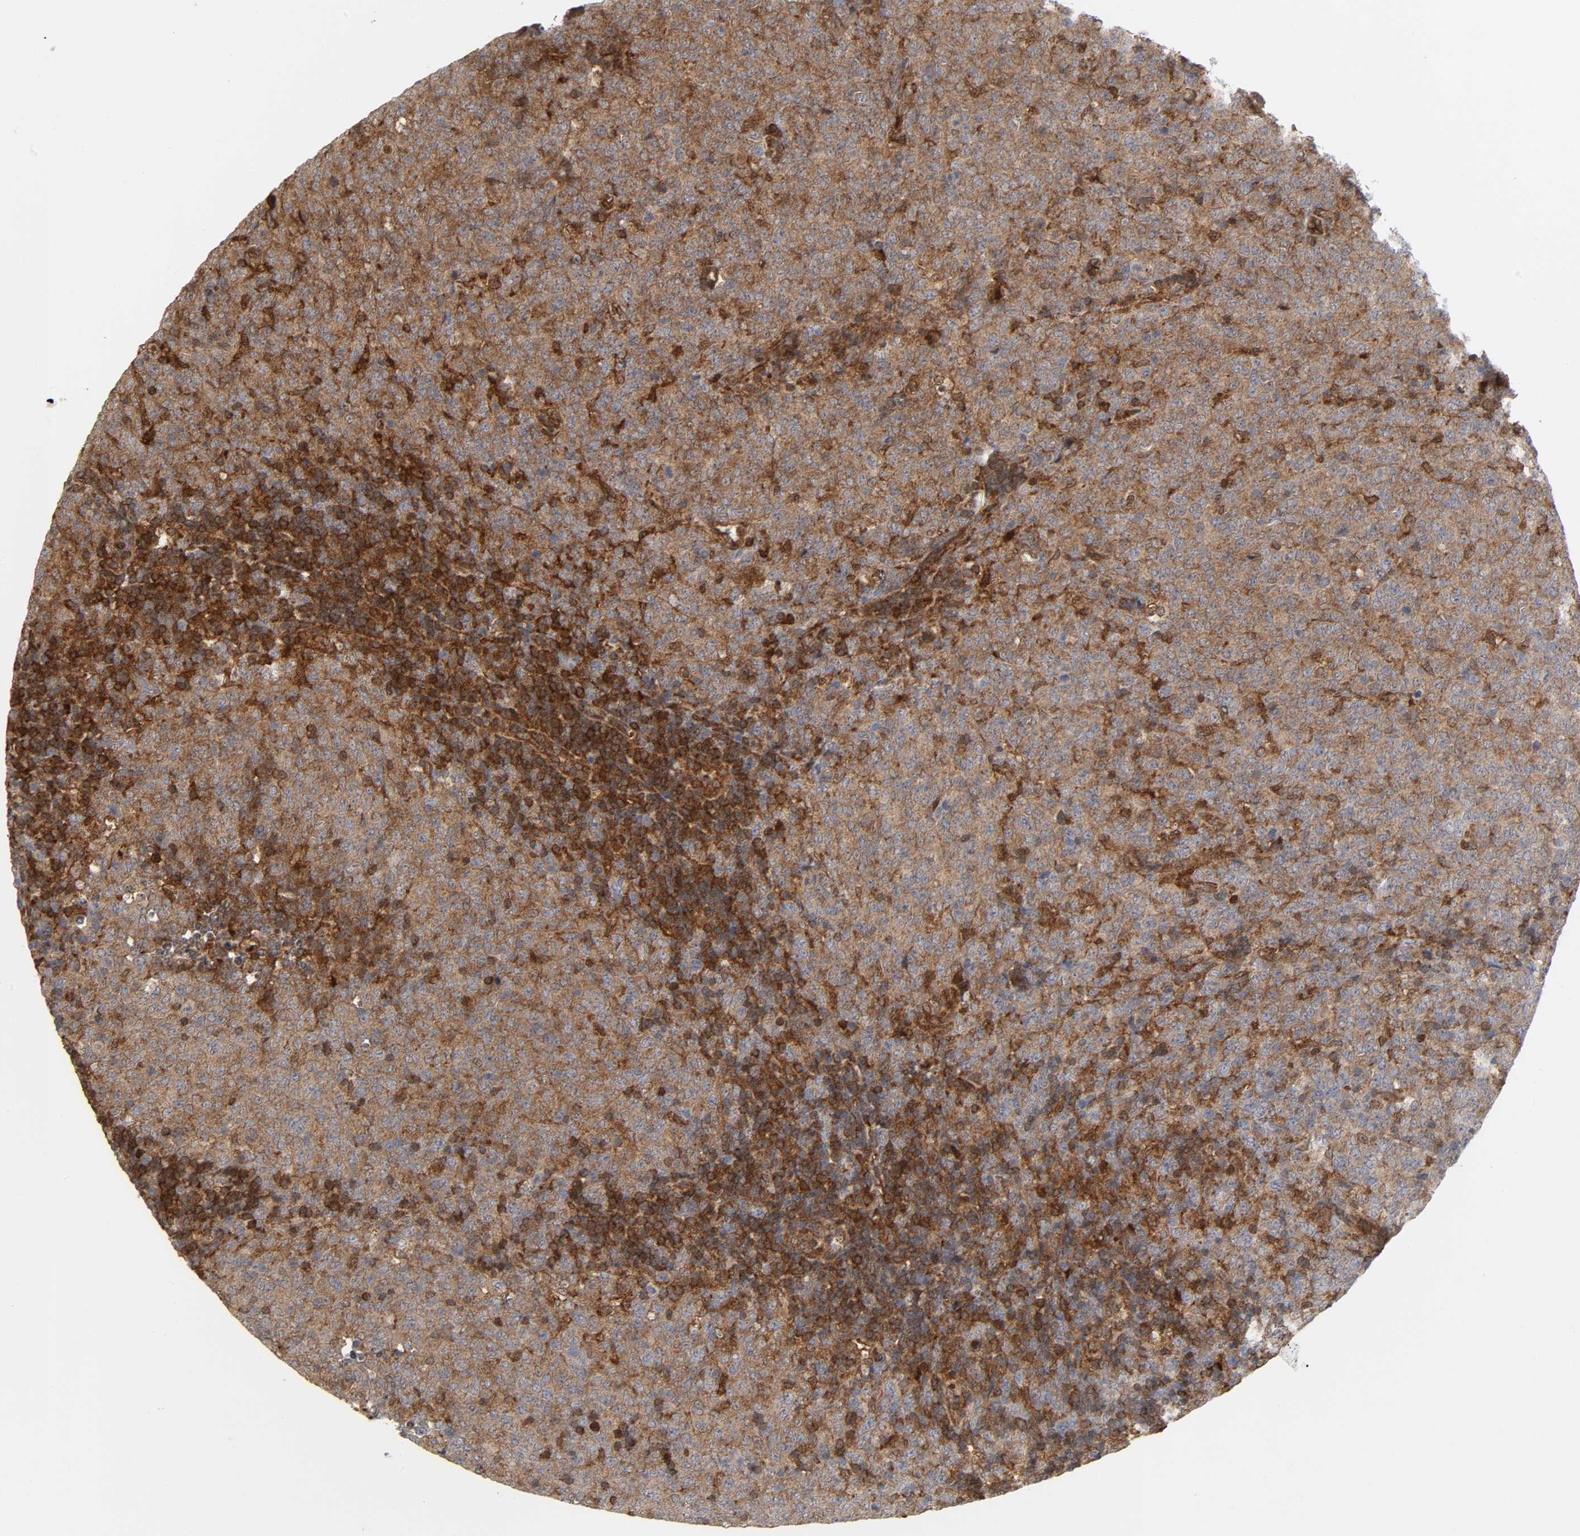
{"staining": {"intensity": "strong", "quantity": "25%-75%", "location": "cytoplasmic/membranous"}, "tissue": "lymphoma", "cell_type": "Tumor cells", "image_type": "cancer", "snomed": [{"axis": "morphology", "description": "Malignant lymphoma, non-Hodgkin's type, High grade"}, {"axis": "topography", "description": "Tonsil"}], "caption": "Immunohistochemical staining of human lymphoma reveals strong cytoplasmic/membranous protein staining in about 25%-75% of tumor cells. The protein is stained brown, and the nuclei are stained in blue (DAB IHC with brightfield microscopy, high magnification).", "gene": "MAPK1", "patient": {"sex": "female", "age": 36}}